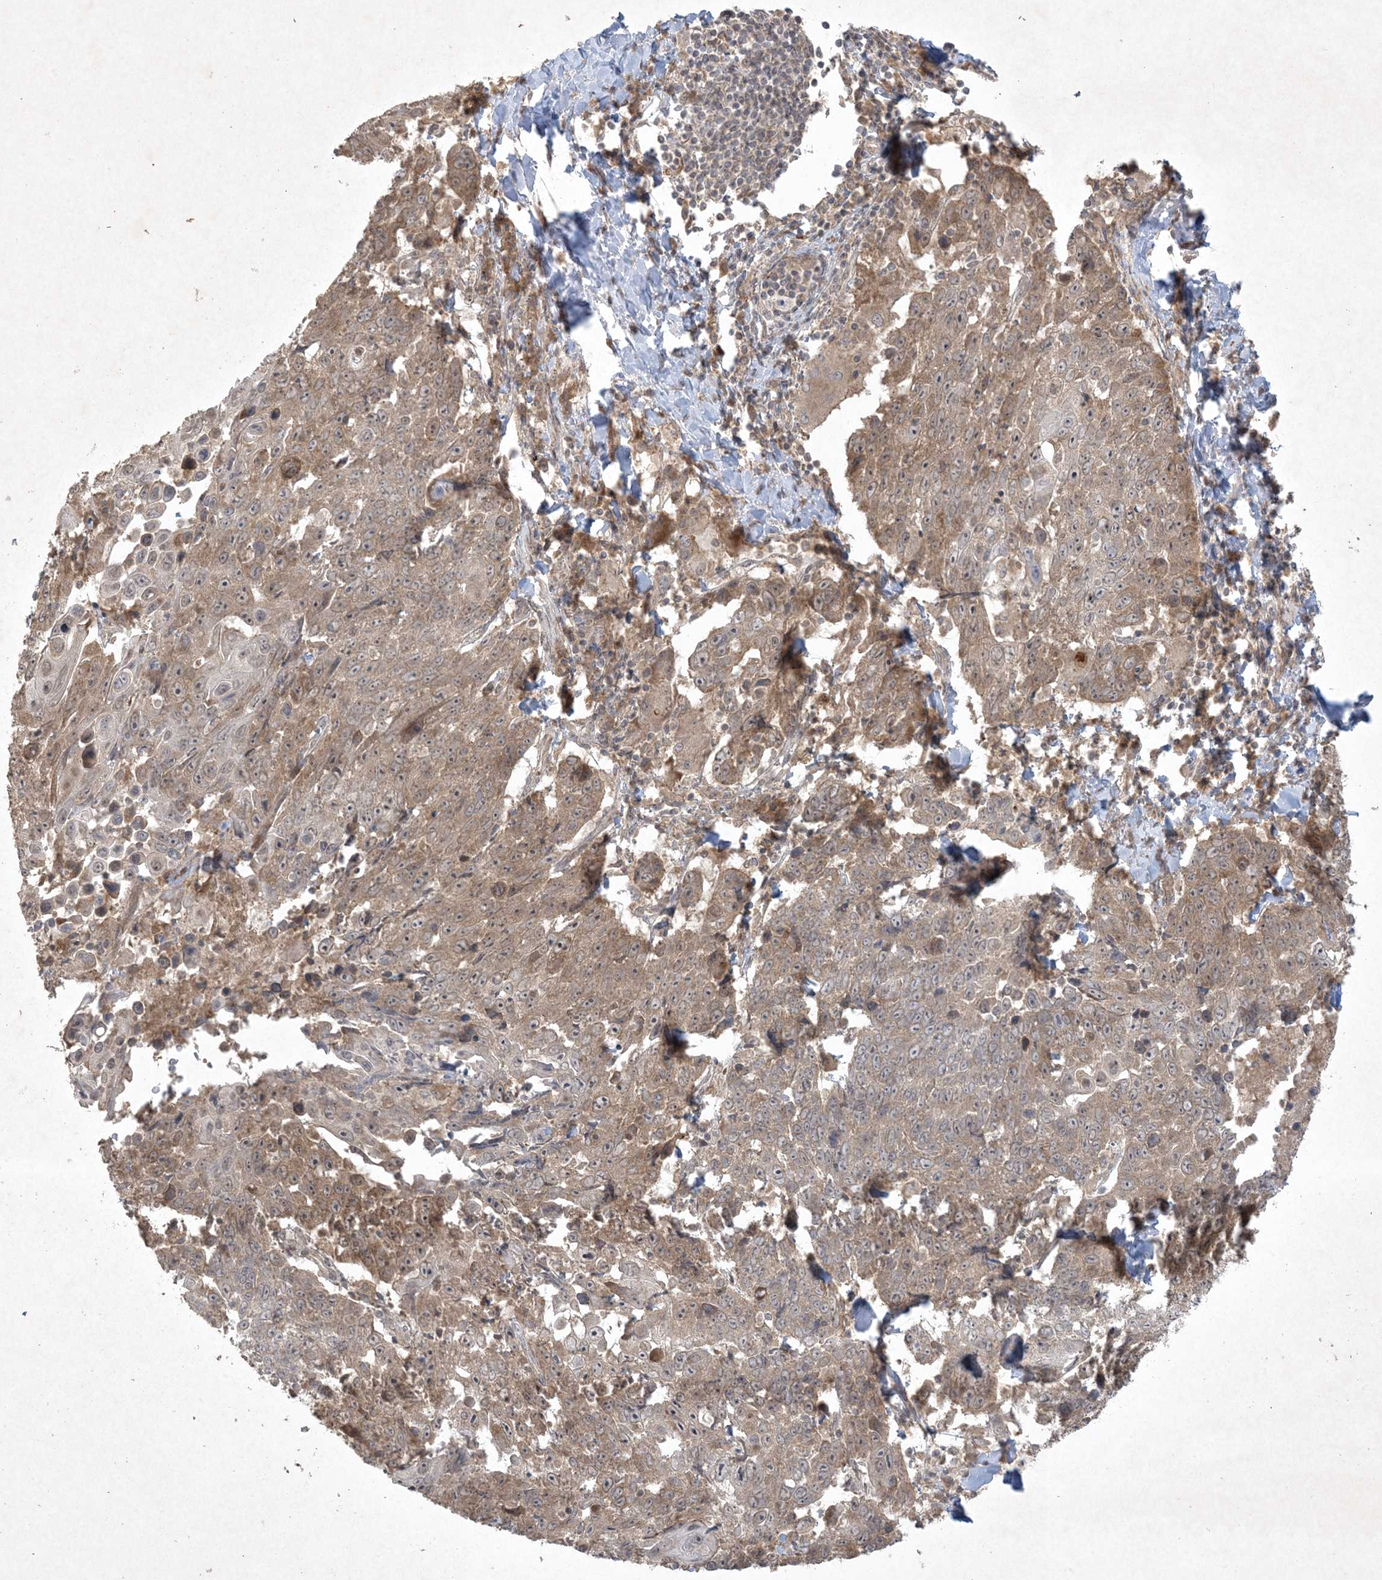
{"staining": {"intensity": "moderate", "quantity": ">75%", "location": "cytoplasmic/membranous,nuclear"}, "tissue": "lung cancer", "cell_type": "Tumor cells", "image_type": "cancer", "snomed": [{"axis": "morphology", "description": "Squamous cell carcinoma, NOS"}, {"axis": "topography", "description": "Lung"}], "caption": "Immunohistochemical staining of human lung squamous cell carcinoma shows medium levels of moderate cytoplasmic/membranous and nuclear staining in approximately >75% of tumor cells.", "gene": "NRBP2", "patient": {"sex": "male", "age": 66}}